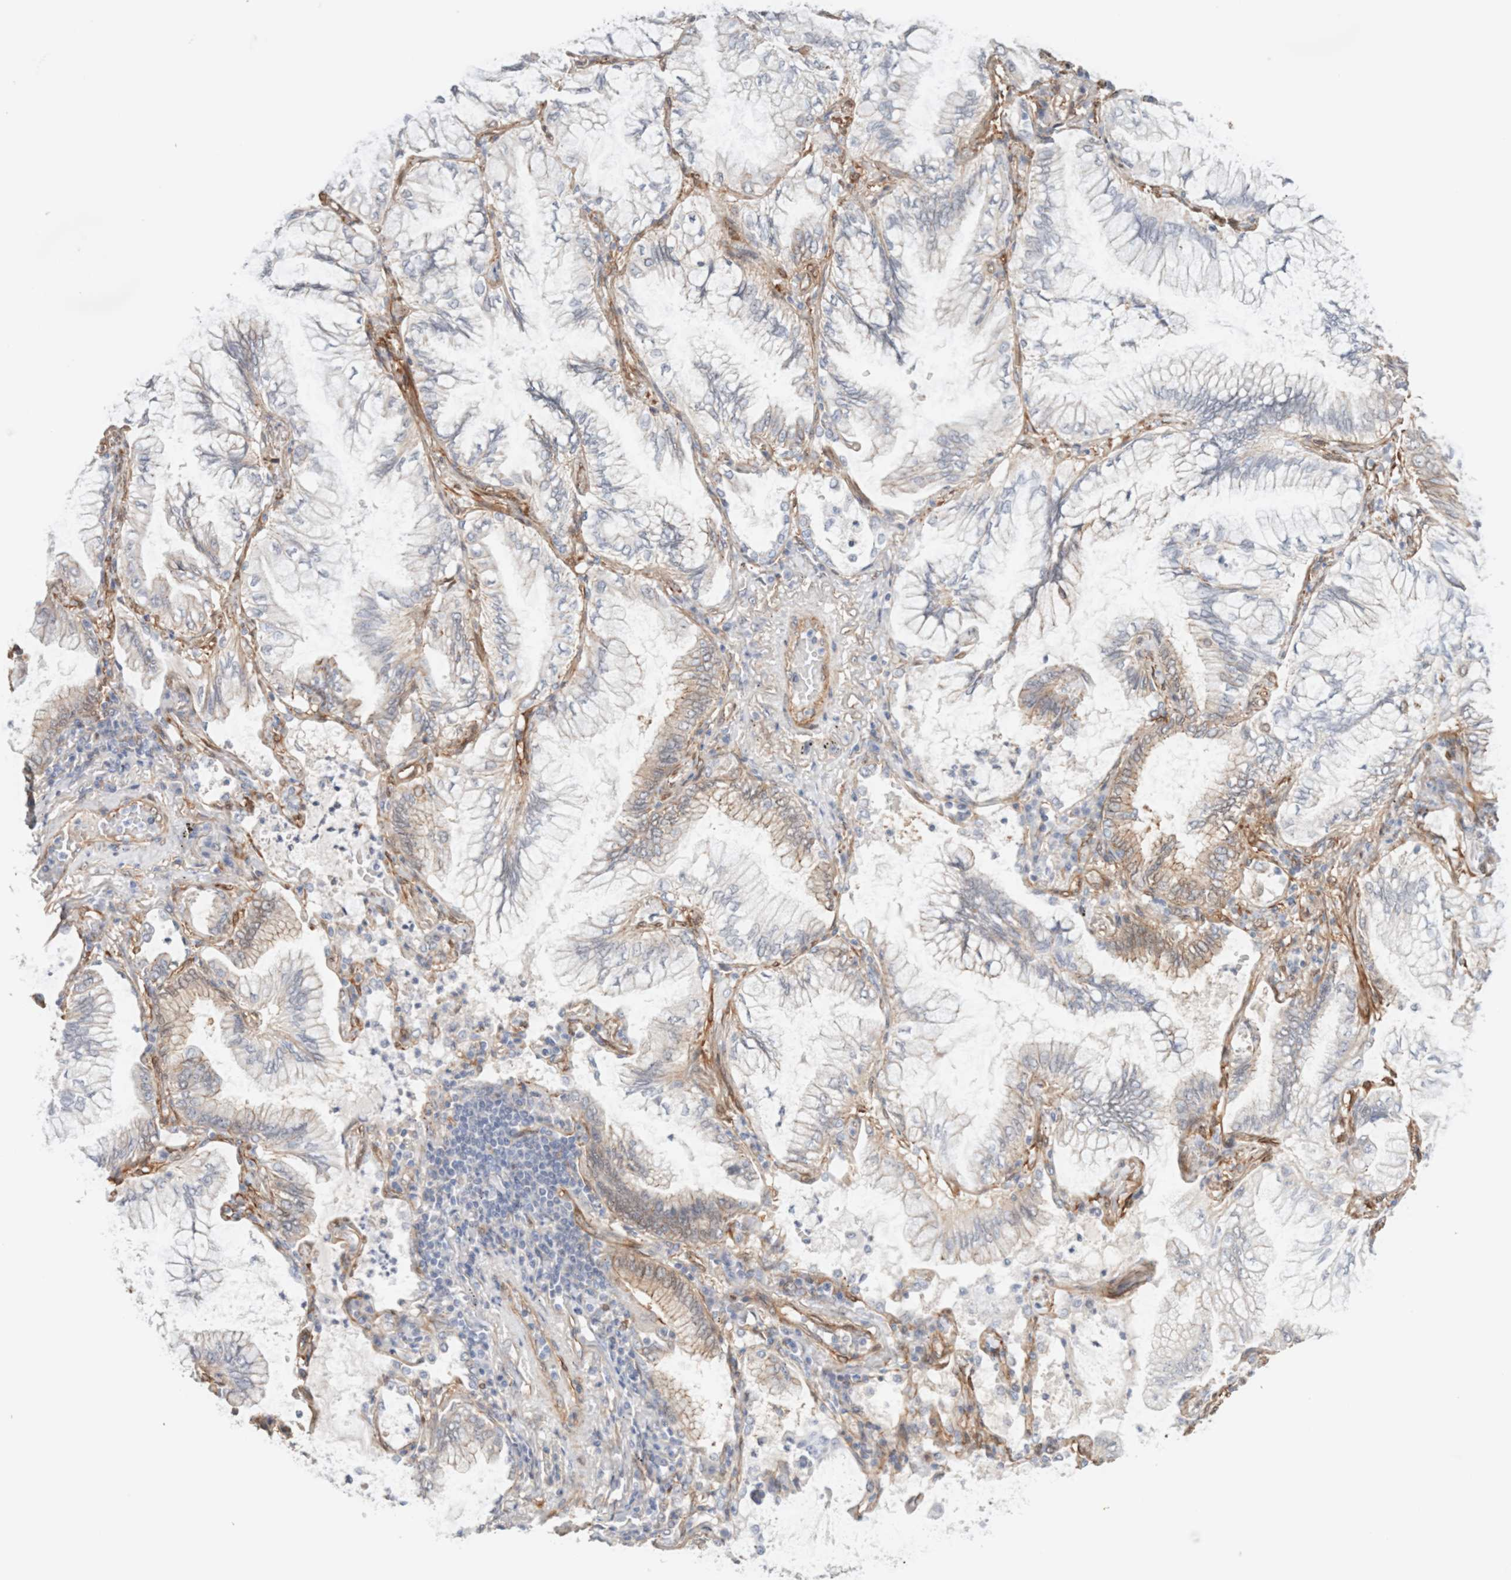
{"staining": {"intensity": "weak", "quantity": "<25%", "location": "cytoplasmic/membranous"}, "tissue": "lung cancer", "cell_type": "Tumor cells", "image_type": "cancer", "snomed": [{"axis": "morphology", "description": "Adenocarcinoma, NOS"}, {"axis": "topography", "description": "Lung"}], "caption": "This is a photomicrograph of immunohistochemistry (IHC) staining of lung cancer, which shows no positivity in tumor cells. The staining is performed using DAB brown chromogen with nuclei counter-stained in using hematoxylin.", "gene": "LMCD1", "patient": {"sex": "female", "age": 70}}